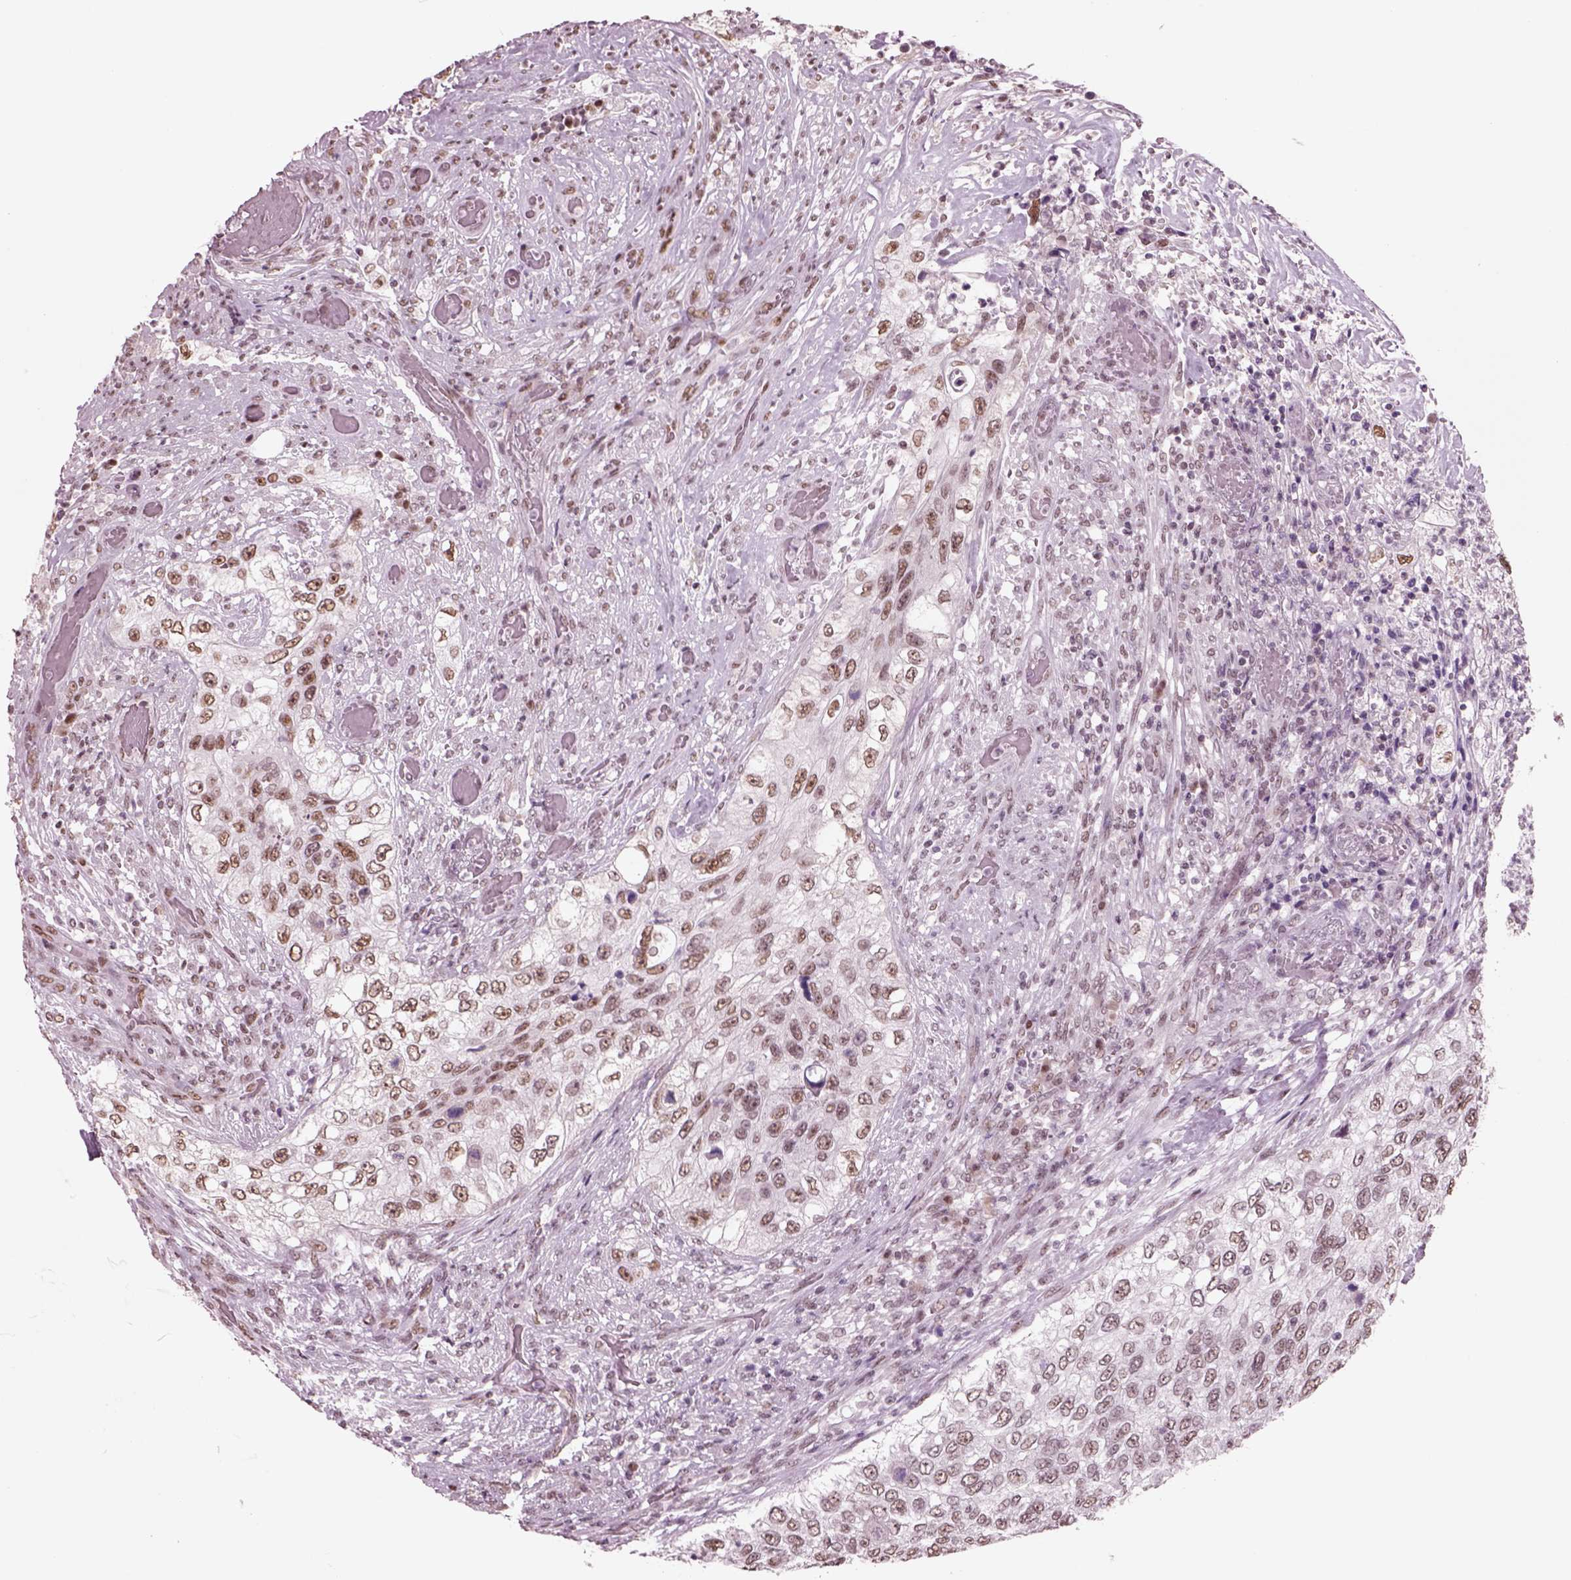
{"staining": {"intensity": "moderate", "quantity": ">75%", "location": "nuclear"}, "tissue": "urothelial cancer", "cell_type": "Tumor cells", "image_type": "cancer", "snomed": [{"axis": "morphology", "description": "Urothelial carcinoma, High grade"}, {"axis": "topography", "description": "Urinary bladder"}], "caption": "Protein staining displays moderate nuclear expression in approximately >75% of tumor cells in urothelial cancer. Using DAB (brown) and hematoxylin (blue) stains, captured at high magnification using brightfield microscopy.", "gene": "SEPHS1", "patient": {"sex": "female", "age": 60}}